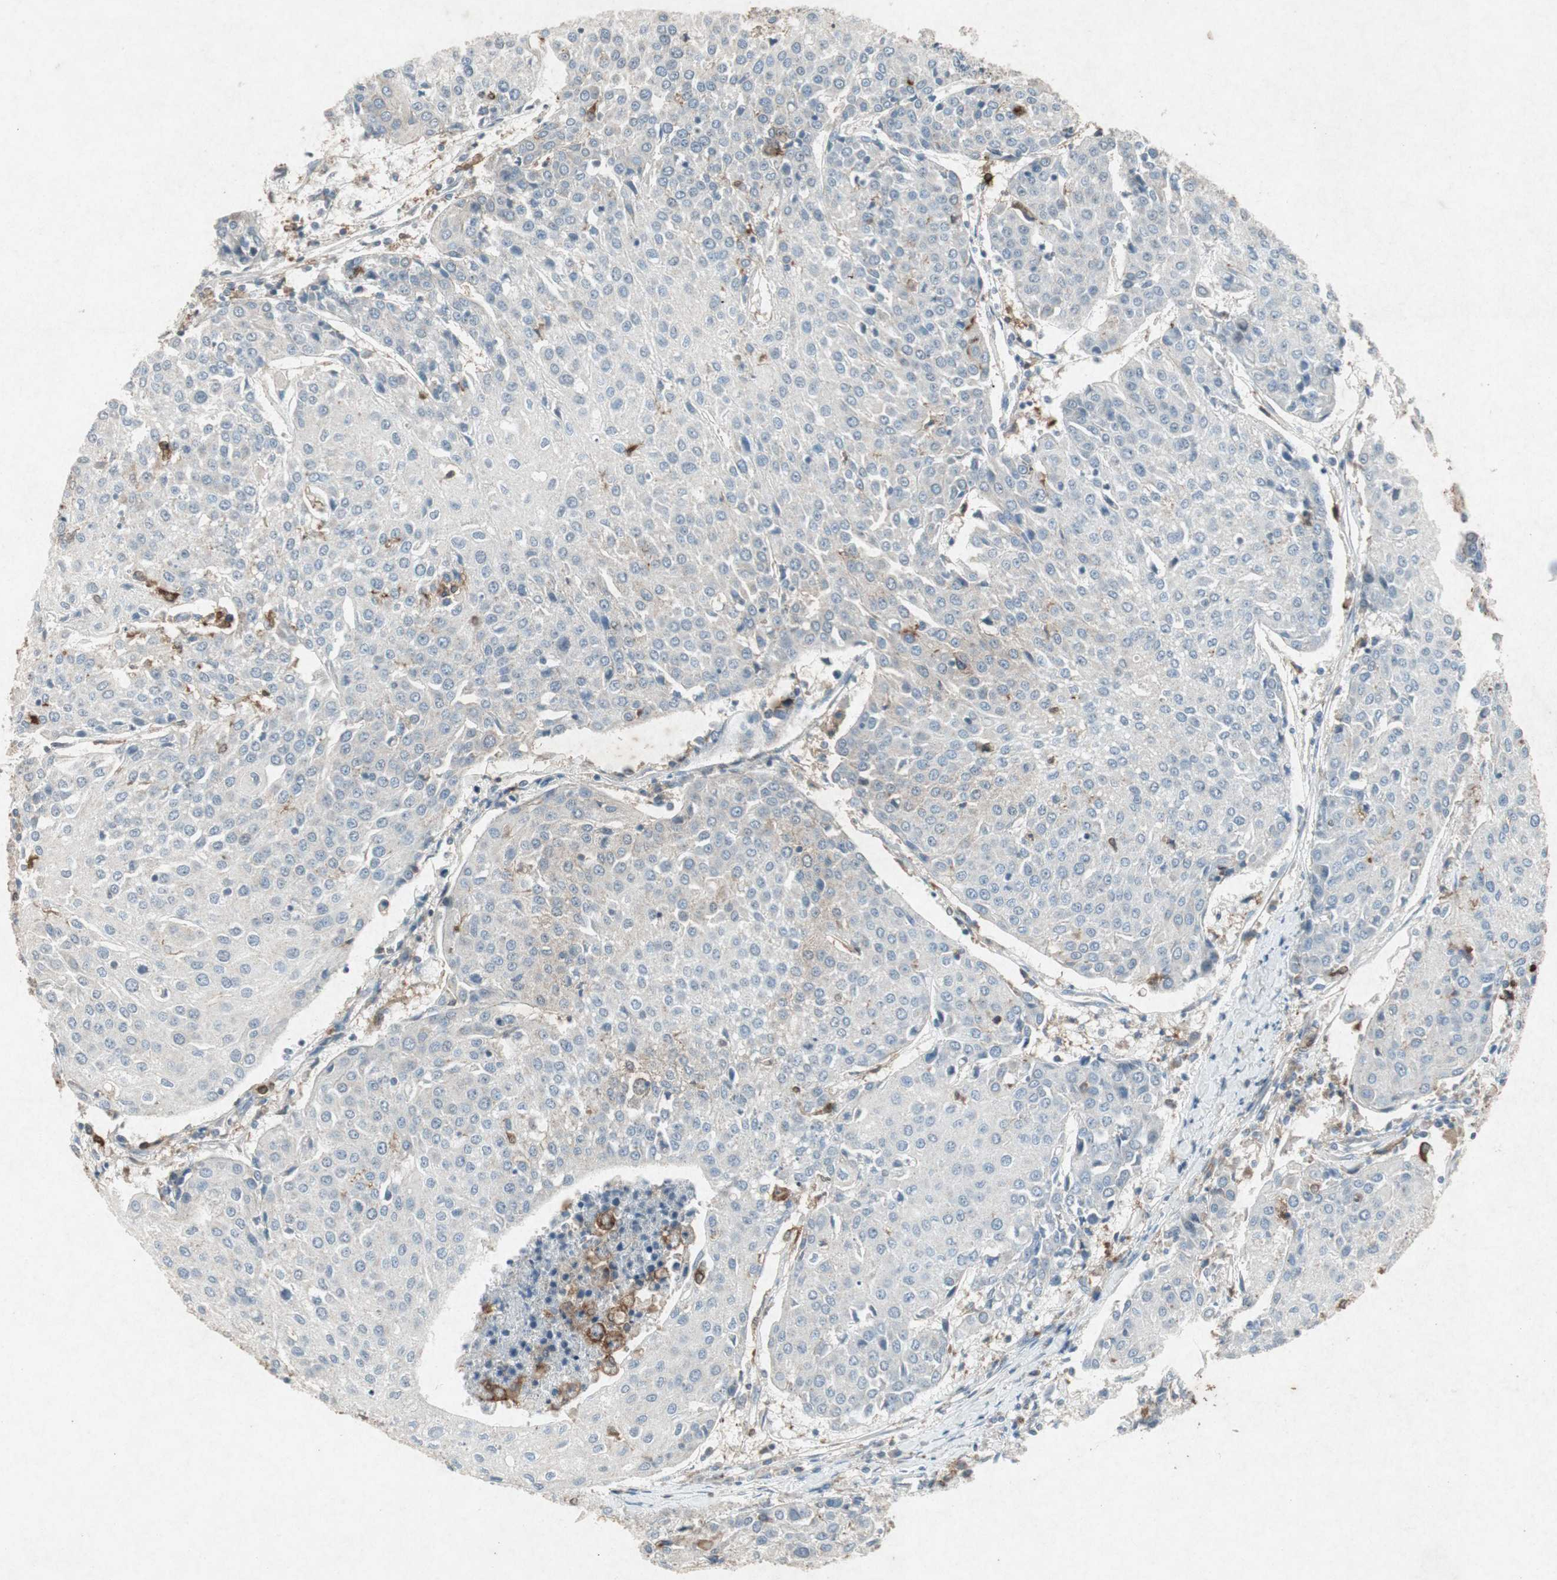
{"staining": {"intensity": "negative", "quantity": "none", "location": "none"}, "tissue": "urothelial cancer", "cell_type": "Tumor cells", "image_type": "cancer", "snomed": [{"axis": "morphology", "description": "Urothelial carcinoma, High grade"}, {"axis": "topography", "description": "Urinary bladder"}], "caption": "DAB (3,3'-diaminobenzidine) immunohistochemical staining of urothelial cancer demonstrates no significant staining in tumor cells.", "gene": "TYROBP", "patient": {"sex": "female", "age": 85}}